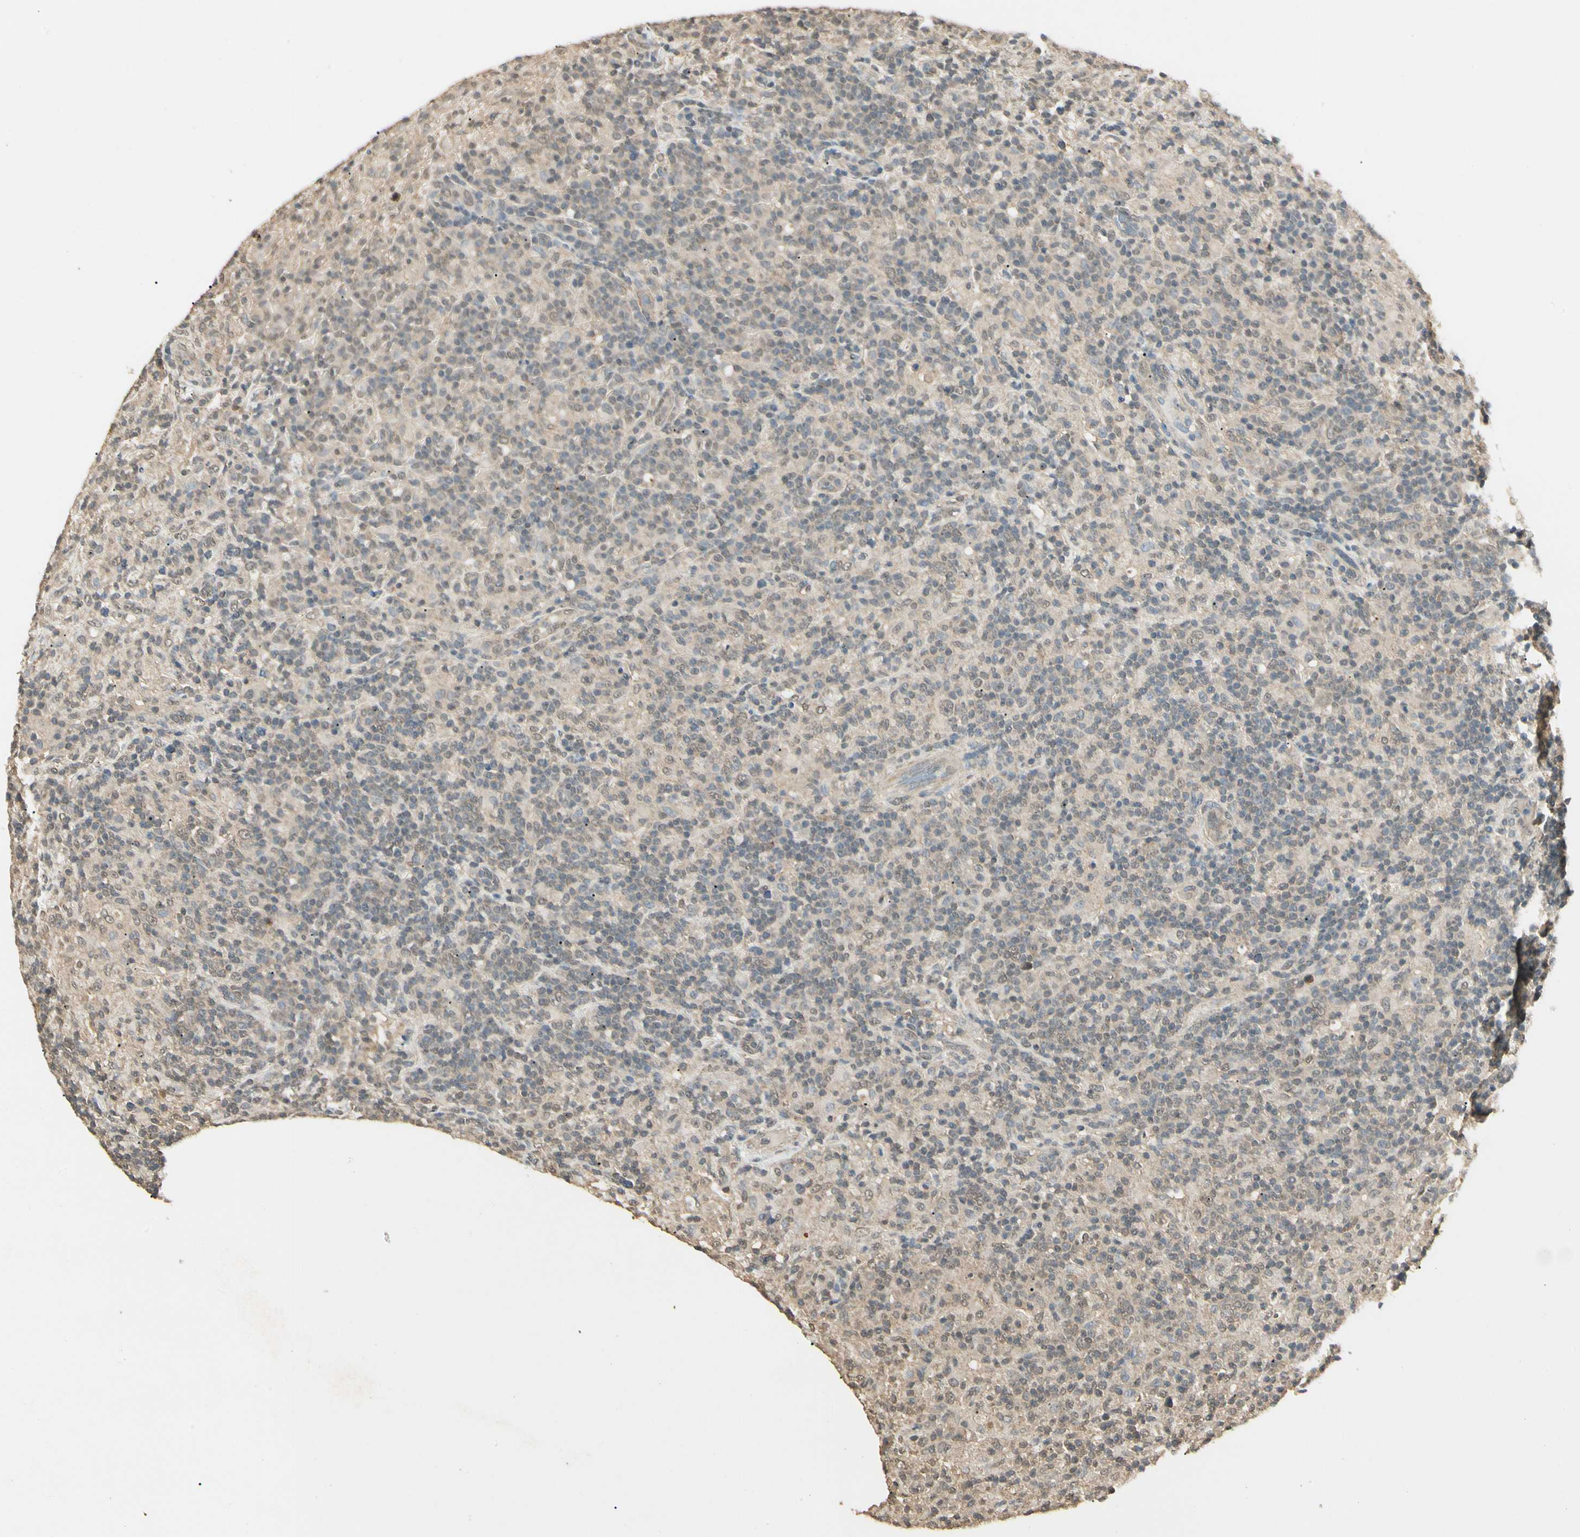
{"staining": {"intensity": "weak", "quantity": ">75%", "location": "cytoplasmic/membranous"}, "tissue": "lymphoma", "cell_type": "Tumor cells", "image_type": "cancer", "snomed": [{"axis": "morphology", "description": "Hodgkin's disease, NOS"}, {"axis": "topography", "description": "Lymph node"}], "caption": "High-power microscopy captured an immunohistochemistry (IHC) image of Hodgkin's disease, revealing weak cytoplasmic/membranous expression in approximately >75% of tumor cells.", "gene": "SGCA", "patient": {"sex": "male", "age": 70}}